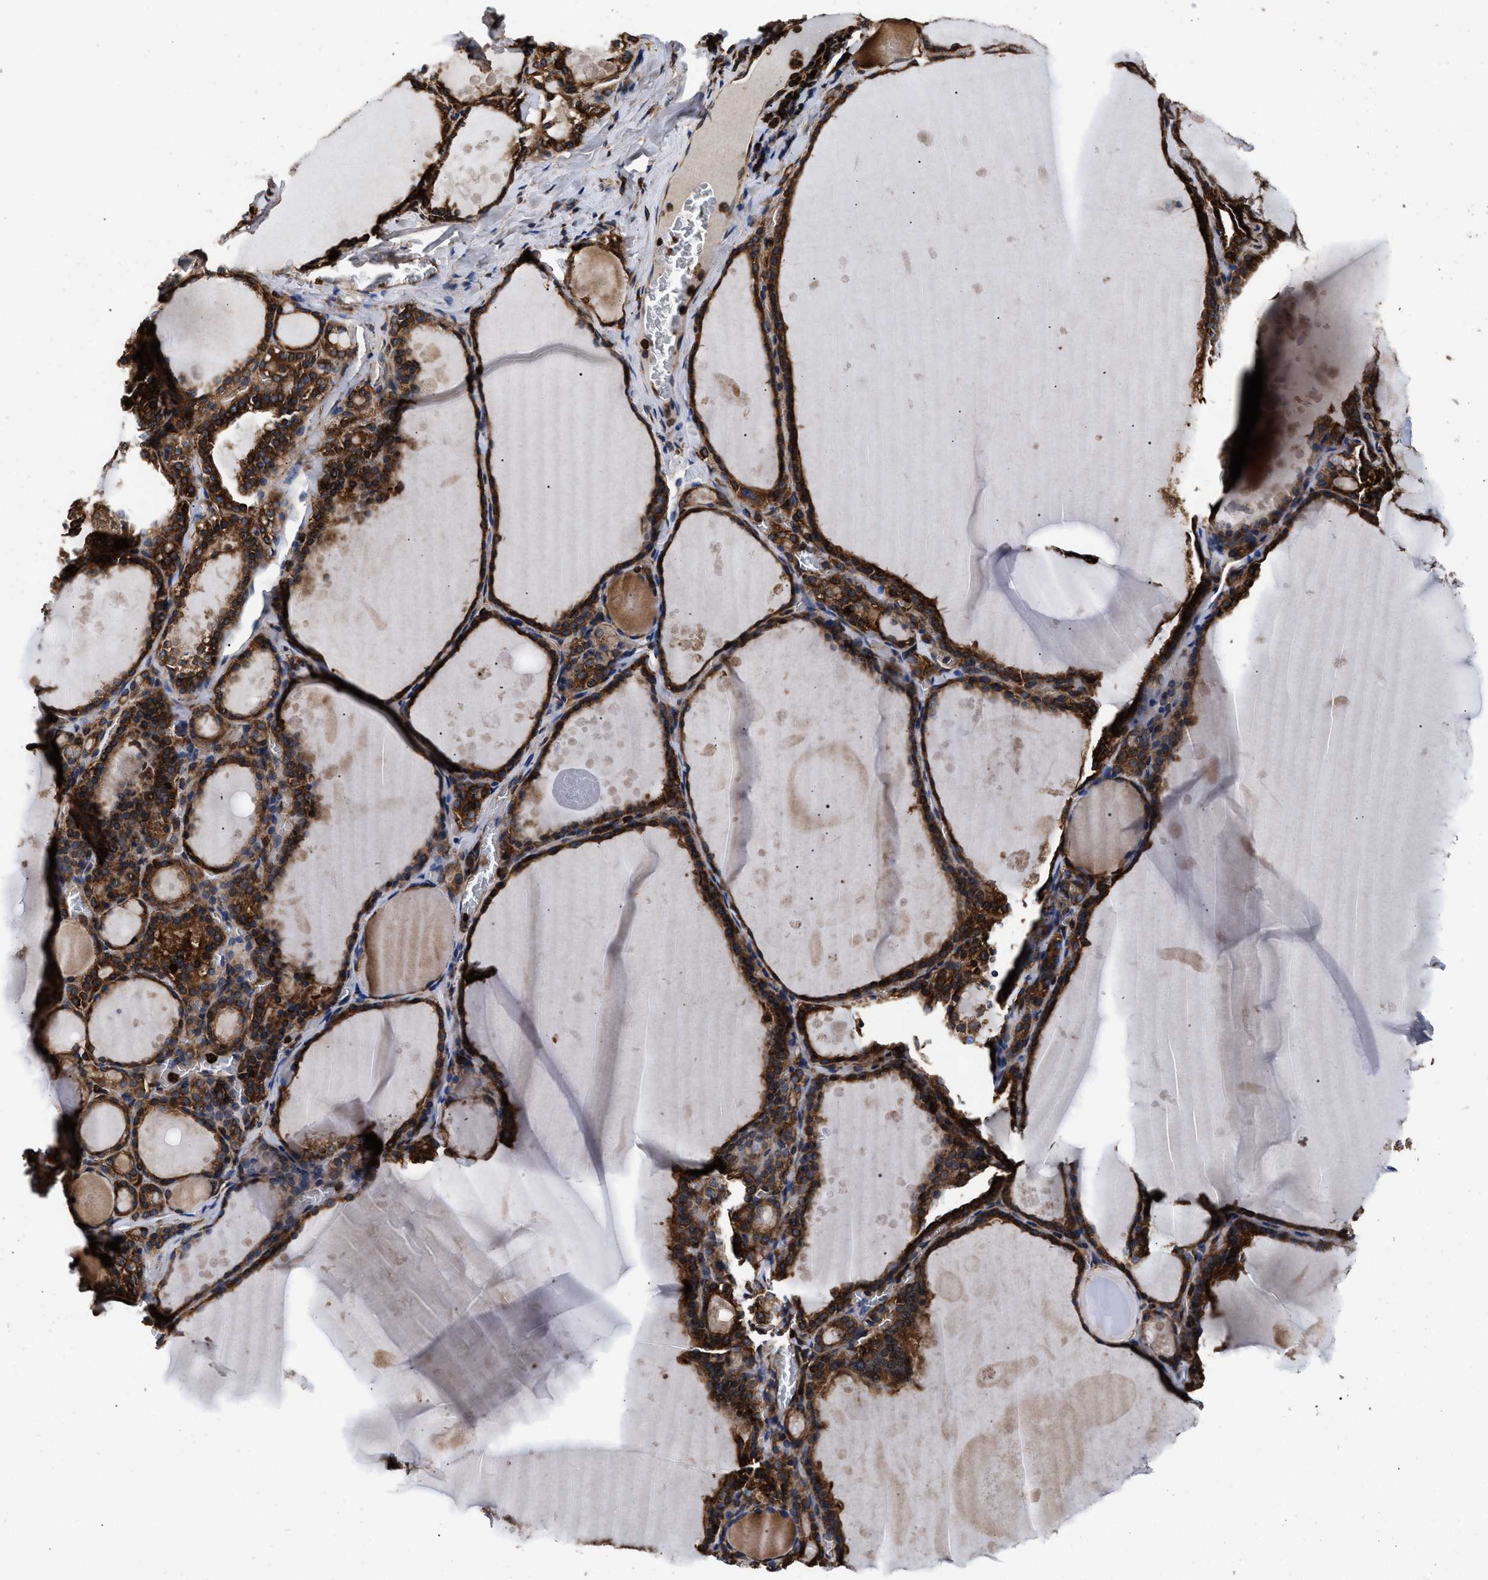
{"staining": {"intensity": "strong", "quantity": ">75%", "location": "cytoplasmic/membranous"}, "tissue": "thyroid gland", "cell_type": "Glandular cells", "image_type": "normal", "snomed": [{"axis": "morphology", "description": "Normal tissue, NOS"}, {"axis": "topography", "description": "Thyroid gland"}], "caption": "Thyroid gland stained with a protein marker demonstrates strong staining in glandular cells.", "gene": "ENSG00000286112", "patient": {"sex": "male", "age": 56}}